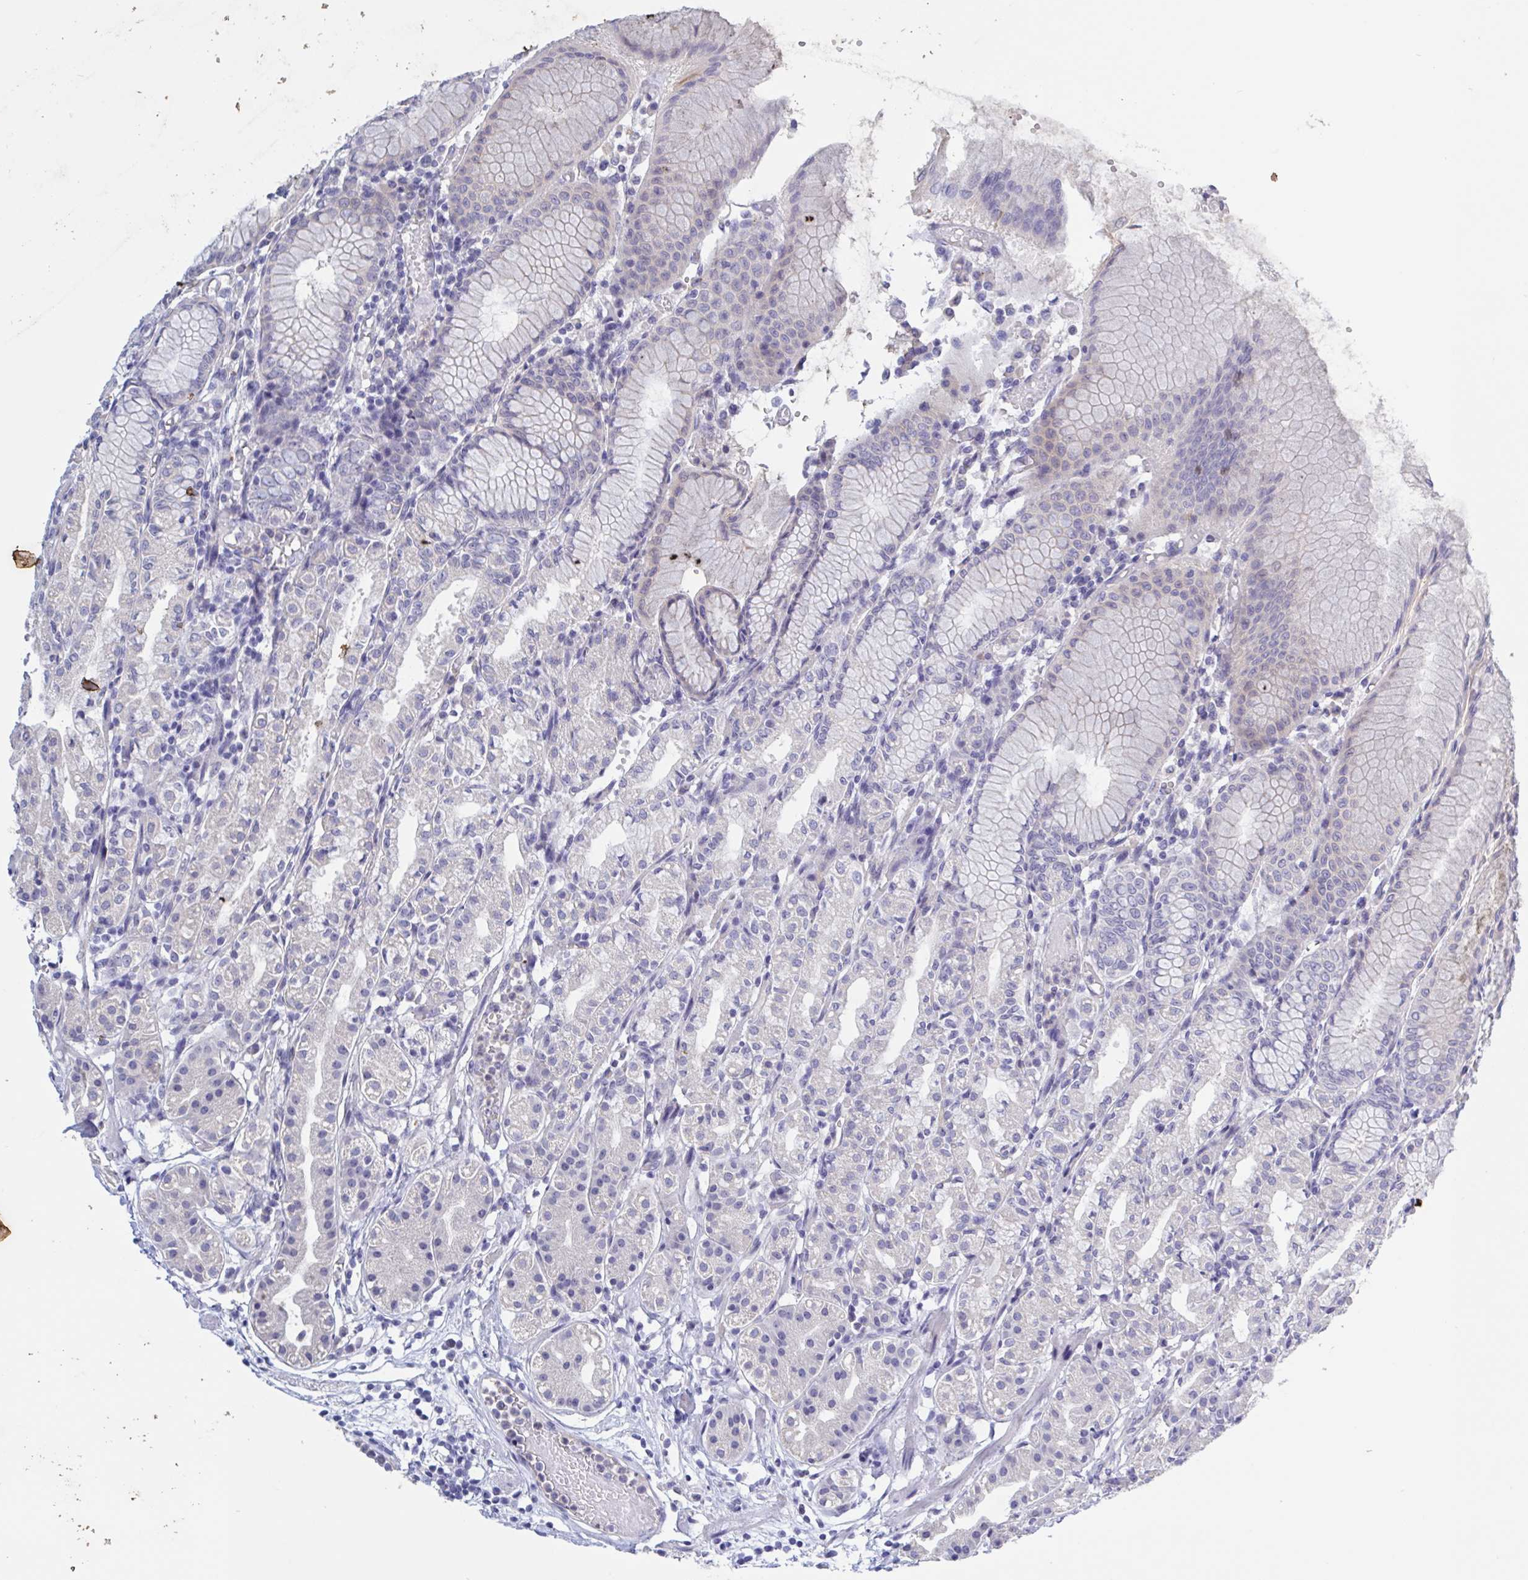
{"staining": {"intensity": "negative", "quantity": "none", "location": "none"}, "tissue": "stomach", "cell_type": "Glandular cells", "image_type": "normal", "snomed": [{"axis": "morphology", "description": "Normal tissue, NOS"}, {"axis": "topography", "description": "Stomach"}], "caption": "Immunohistochemistry (IHC) image of unremarkable stomach: stomach stained with DAB displays no significant protein expression in glandular cells.", "gene": "ST14", "patient": {"sex": "female", "age": 57}}